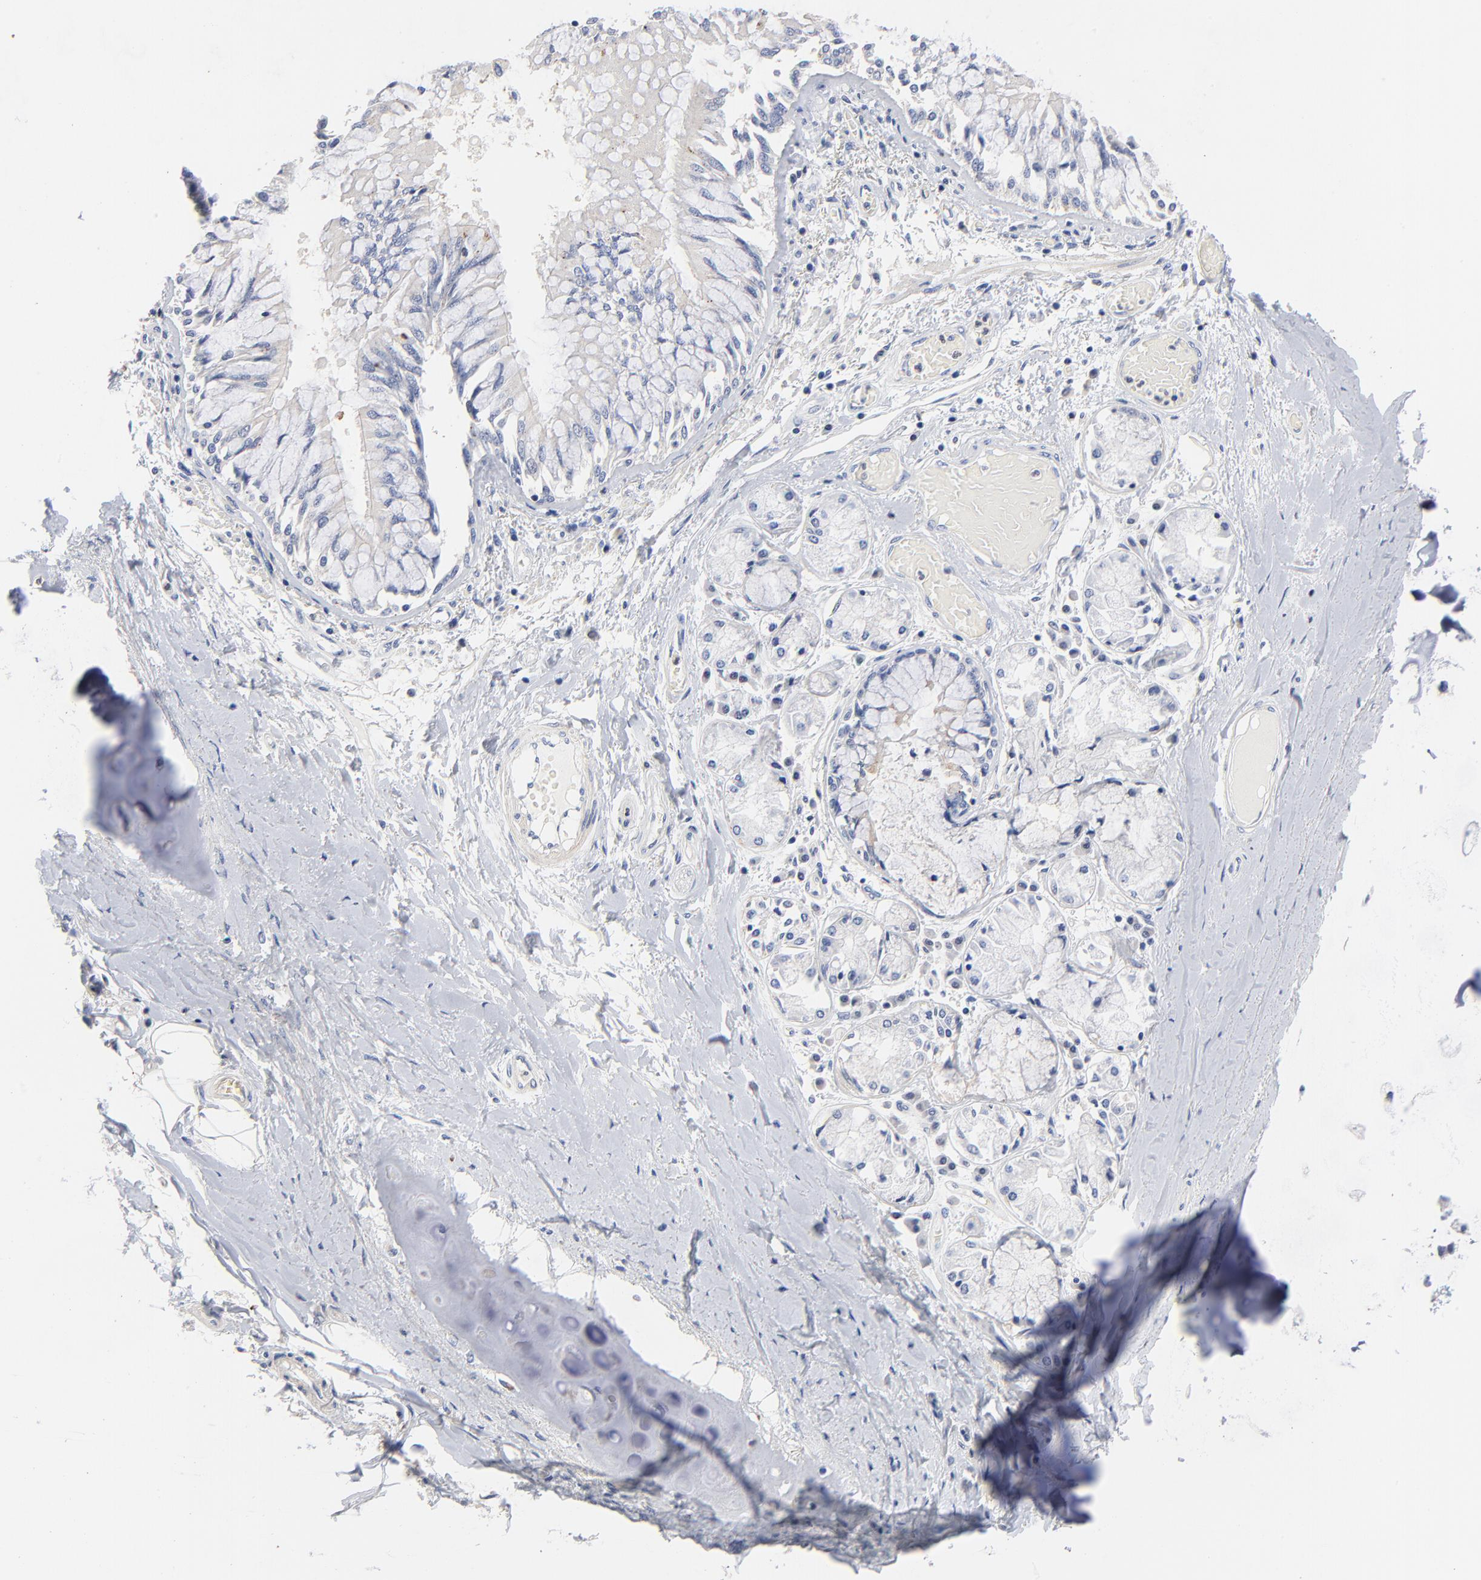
{"staining": {"intensity": "negative", "quantity": "none", "location": "none"}, "tissue": "bronchus", "cell_type": "Respiratory epithelial cells", "image_type": "normal", "snomed": [{"axis": "morphology", "description": "Normal tissue, NOS"}, {"axis": "topography", "description": "Cartilage tissue"}, {"axis": "topography", "description": "Bronchus"}, {"axis": "topography", "description": "Lung"}, {"axis": "topography", "description": "Peripheral nerve tissue"}], "caption": "A high-resolution photomicrograph shows immunohistochemistry (IHC) staining of unremarkable bronchus, which shows no significant expression in respiratory epithelial cells. (Stains: DAB immunohistochemistry with hematoxylin counter stain, Microscopy: brightfield microscopy at high magnification).", "gene": "AADAC", "patient": {"sex": "female", "age": 49}}